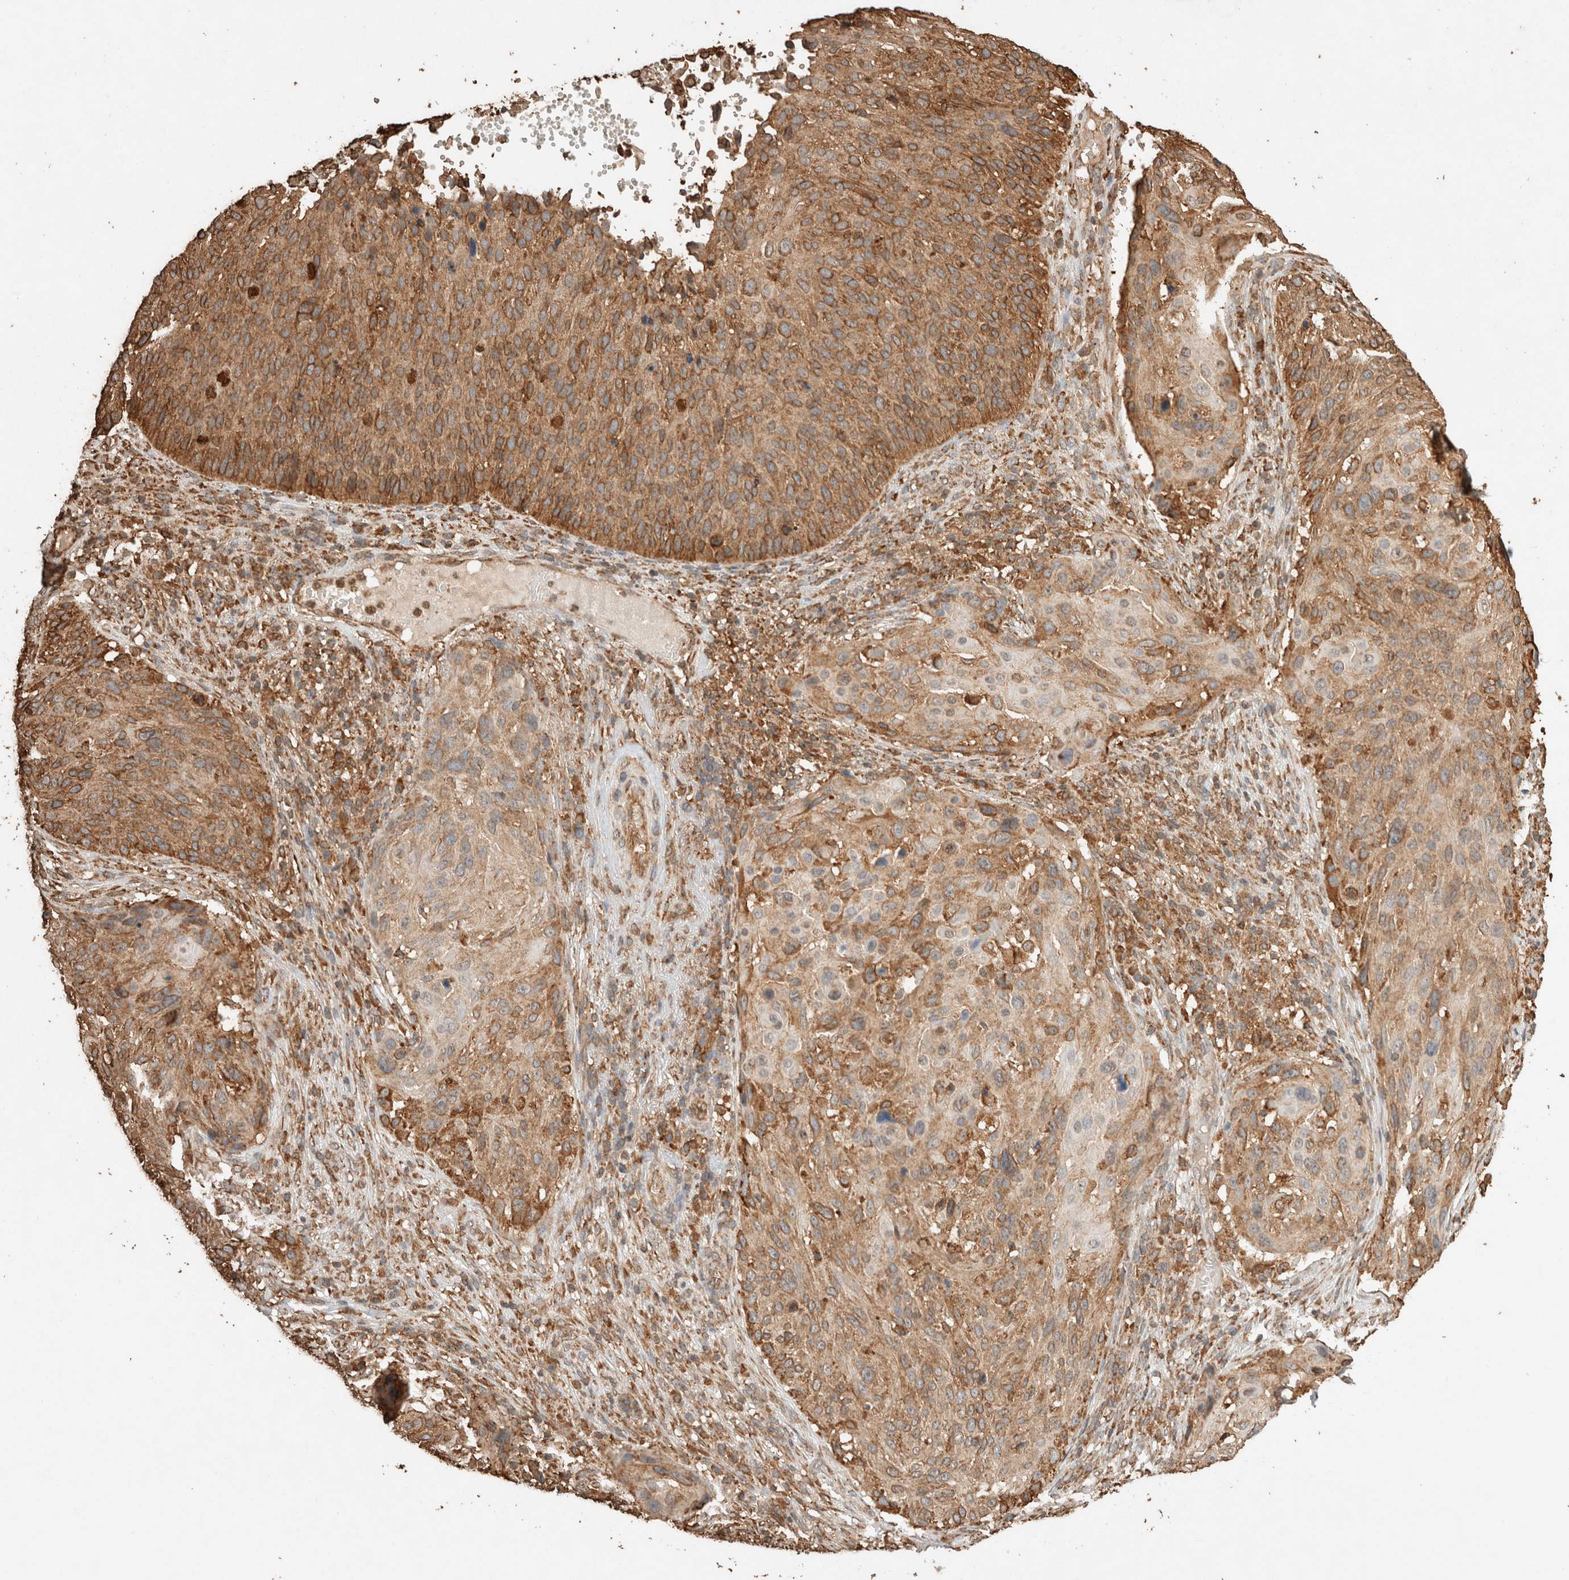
{"staining": {"intensity": "weak", "quantity": ">75%", "location": "cytoplasmic/membranous"}, "tissue": "cervical cancer", "cell_type": "Tumor cells", "image_type": "cancer", "snomed": [{"axis": "morphology", "description": "Squamous cell carcinoma, NOS"}, {"axis": "topography", "description": "Cervix"}], "caption": "Cervical squamous cell carcinoma was stained to show a protein in brown. There is low levels of weak cytoplasmic/membranous positivity in about >75% of tumor cells.", "gene": "ERAP1", "patient": {"sex": "female", "age": 74}}